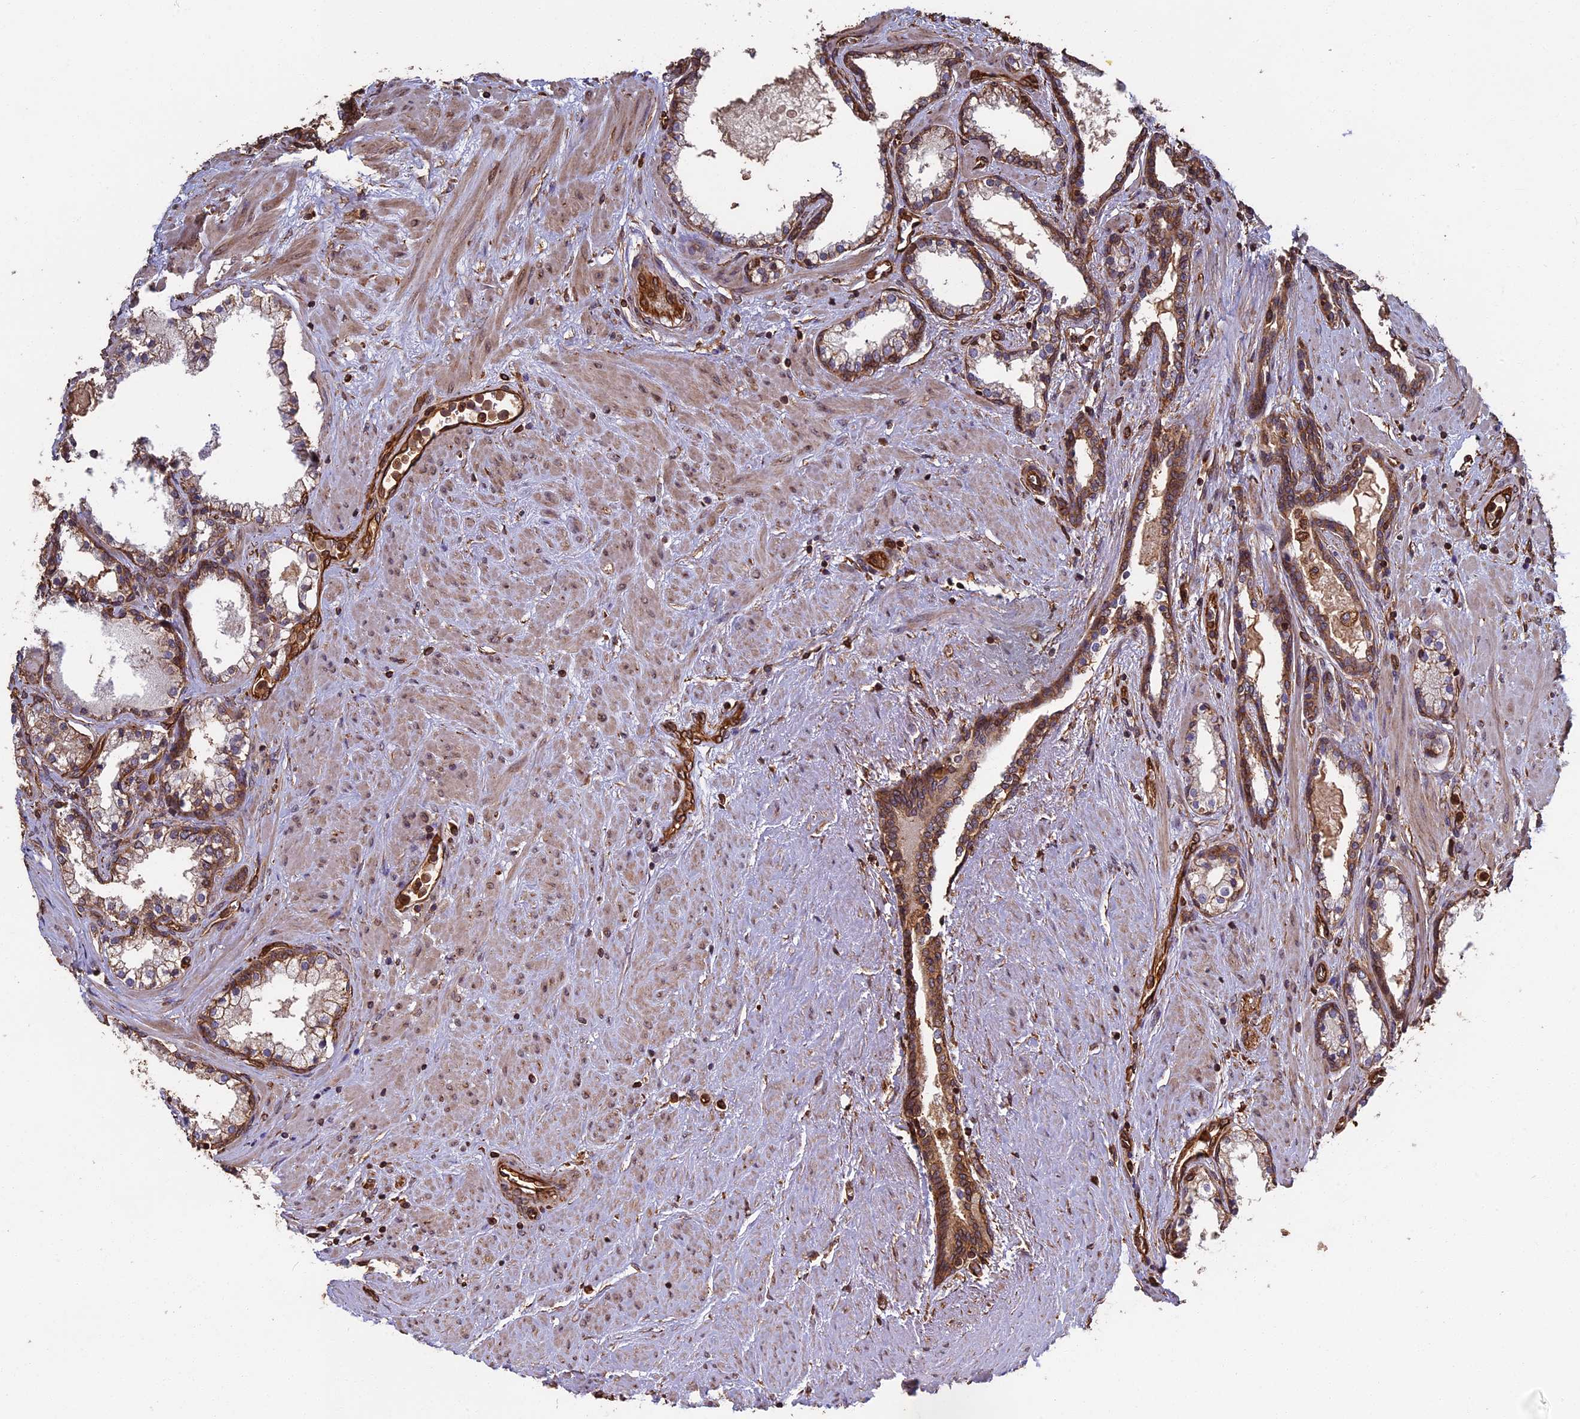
{"staining": {"intensity": "moderate", "quantity": "25%-75%", "location": "cytoplasmic/membranous"}, "tissue": "prostate cancer", "cell_type": "Tumor cells", "image_type": "cancer", "snomed": [{"axis": "morphology", "description": "Adenocarcinoma, High grade"}, {"axis": "topography", "description": "Prostate"}], "caption": "About 25%-75% of tumor cells in human prostate cancer (high-grade adenocarcinoma) display moderate cytoplasmic/membranous protein expression as visualized by brown immunohistochemical staining.", "gene": "CCDC124", "patient": {"sex": "male", "age": 58}}